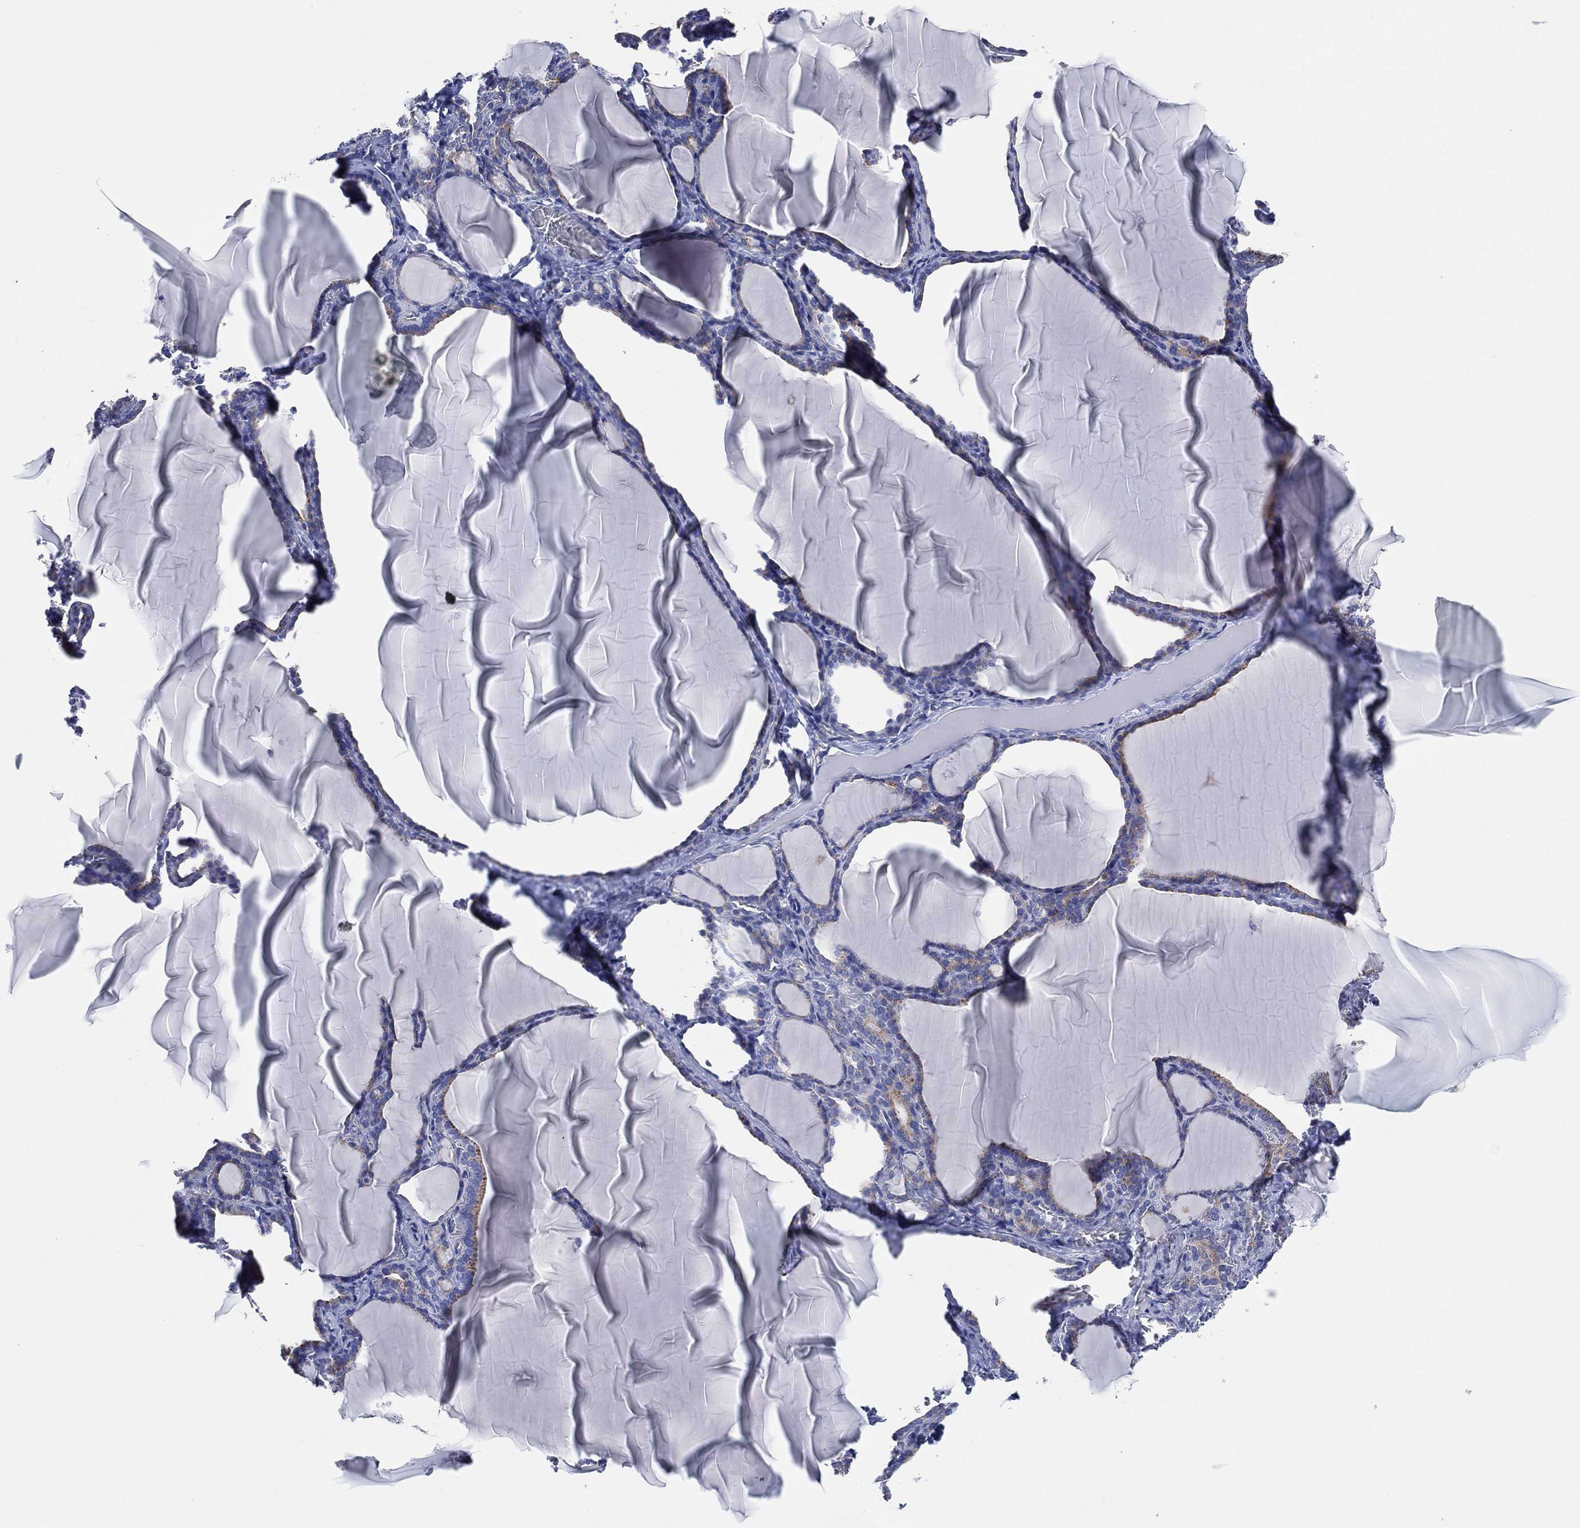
{"staining": {"intensity": "weak", "quantity": "25%-75%", "location": "cytoplasmic/membranous"}, "tissue": "thyroid gland", "cell_type": "Glandular cells", "image_type": "normal", "snomed": [{"axis": "morphology", "description": "Normal tissue, NOS"}, {"axis": "morphology", "description": "Hyperplasia, NOS"}, {"axis": "topography", "description": "Thyroid gland"}], "caption": "Protein expression by IHC shows weak cytoplasmic/membranous expression in about 25%-75% of glandular cells in unremarkable thyroid gland. The staining was performed using DAB (3,3'-diaminobenzidine) to visualize the protein expression in brown, while the nuclei were stained in blue with hematoxylin (Magnification: 20x).", "gene": "GALNS", "patient": {"sex": "female", "age": 27}}